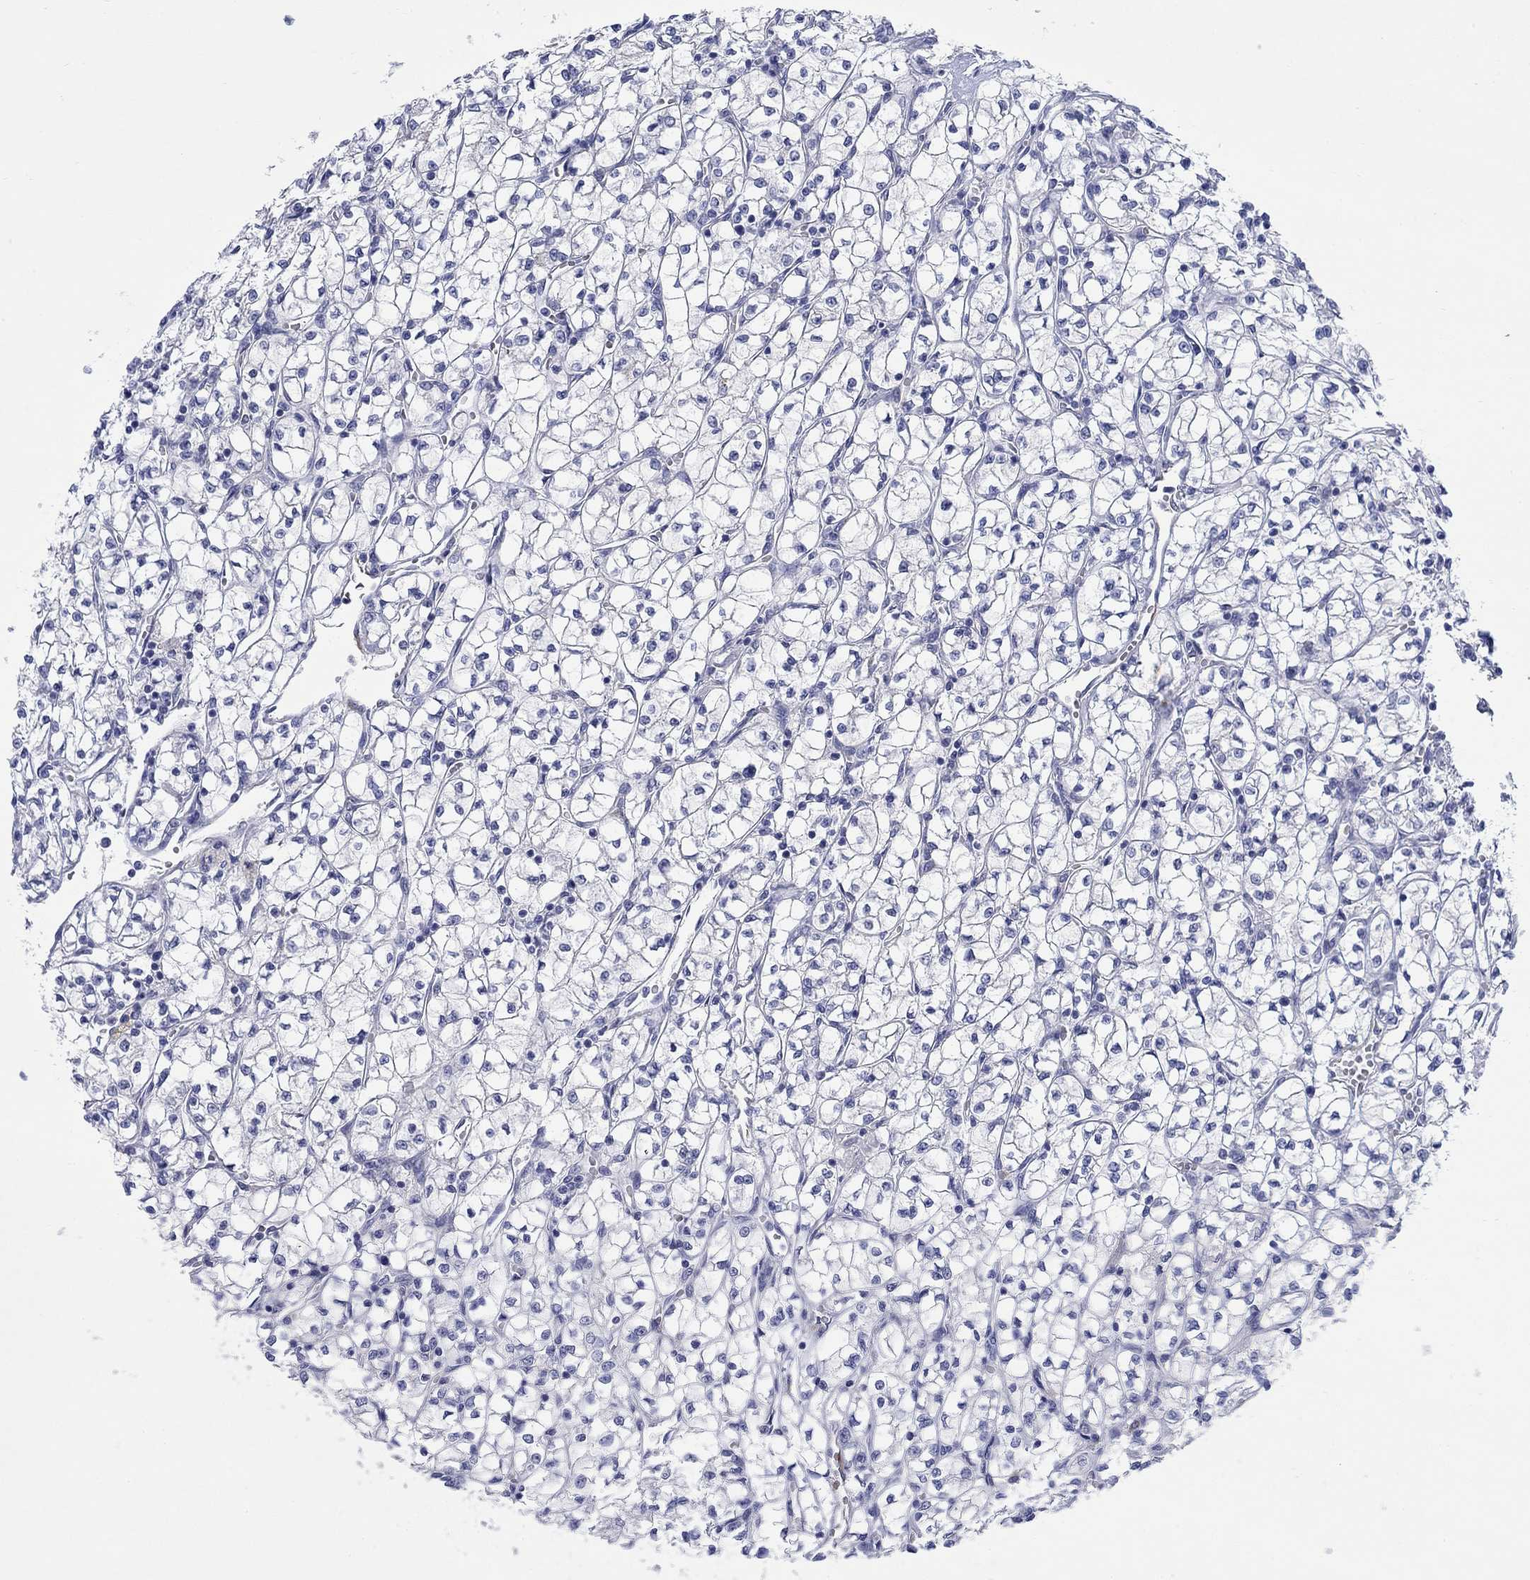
{"staining": {"intensity": "negative", "quantity": "none", "location": "none"}, "tissue": "renal cancer", "cell_type": "Tumor cells", "image_type": "cancer", "snomed": [{"axis": "morphology", "description": "Adenocarcinoma, NOS"}, {"axis": "topography", "description": "Kidney"}], "caption": "DAB immunohistochemical staining of human renal cancer displays no significant expression in tumor cells.", "gene": "PTPRZ1", "patient": {"sex": "female", "age": 64}}